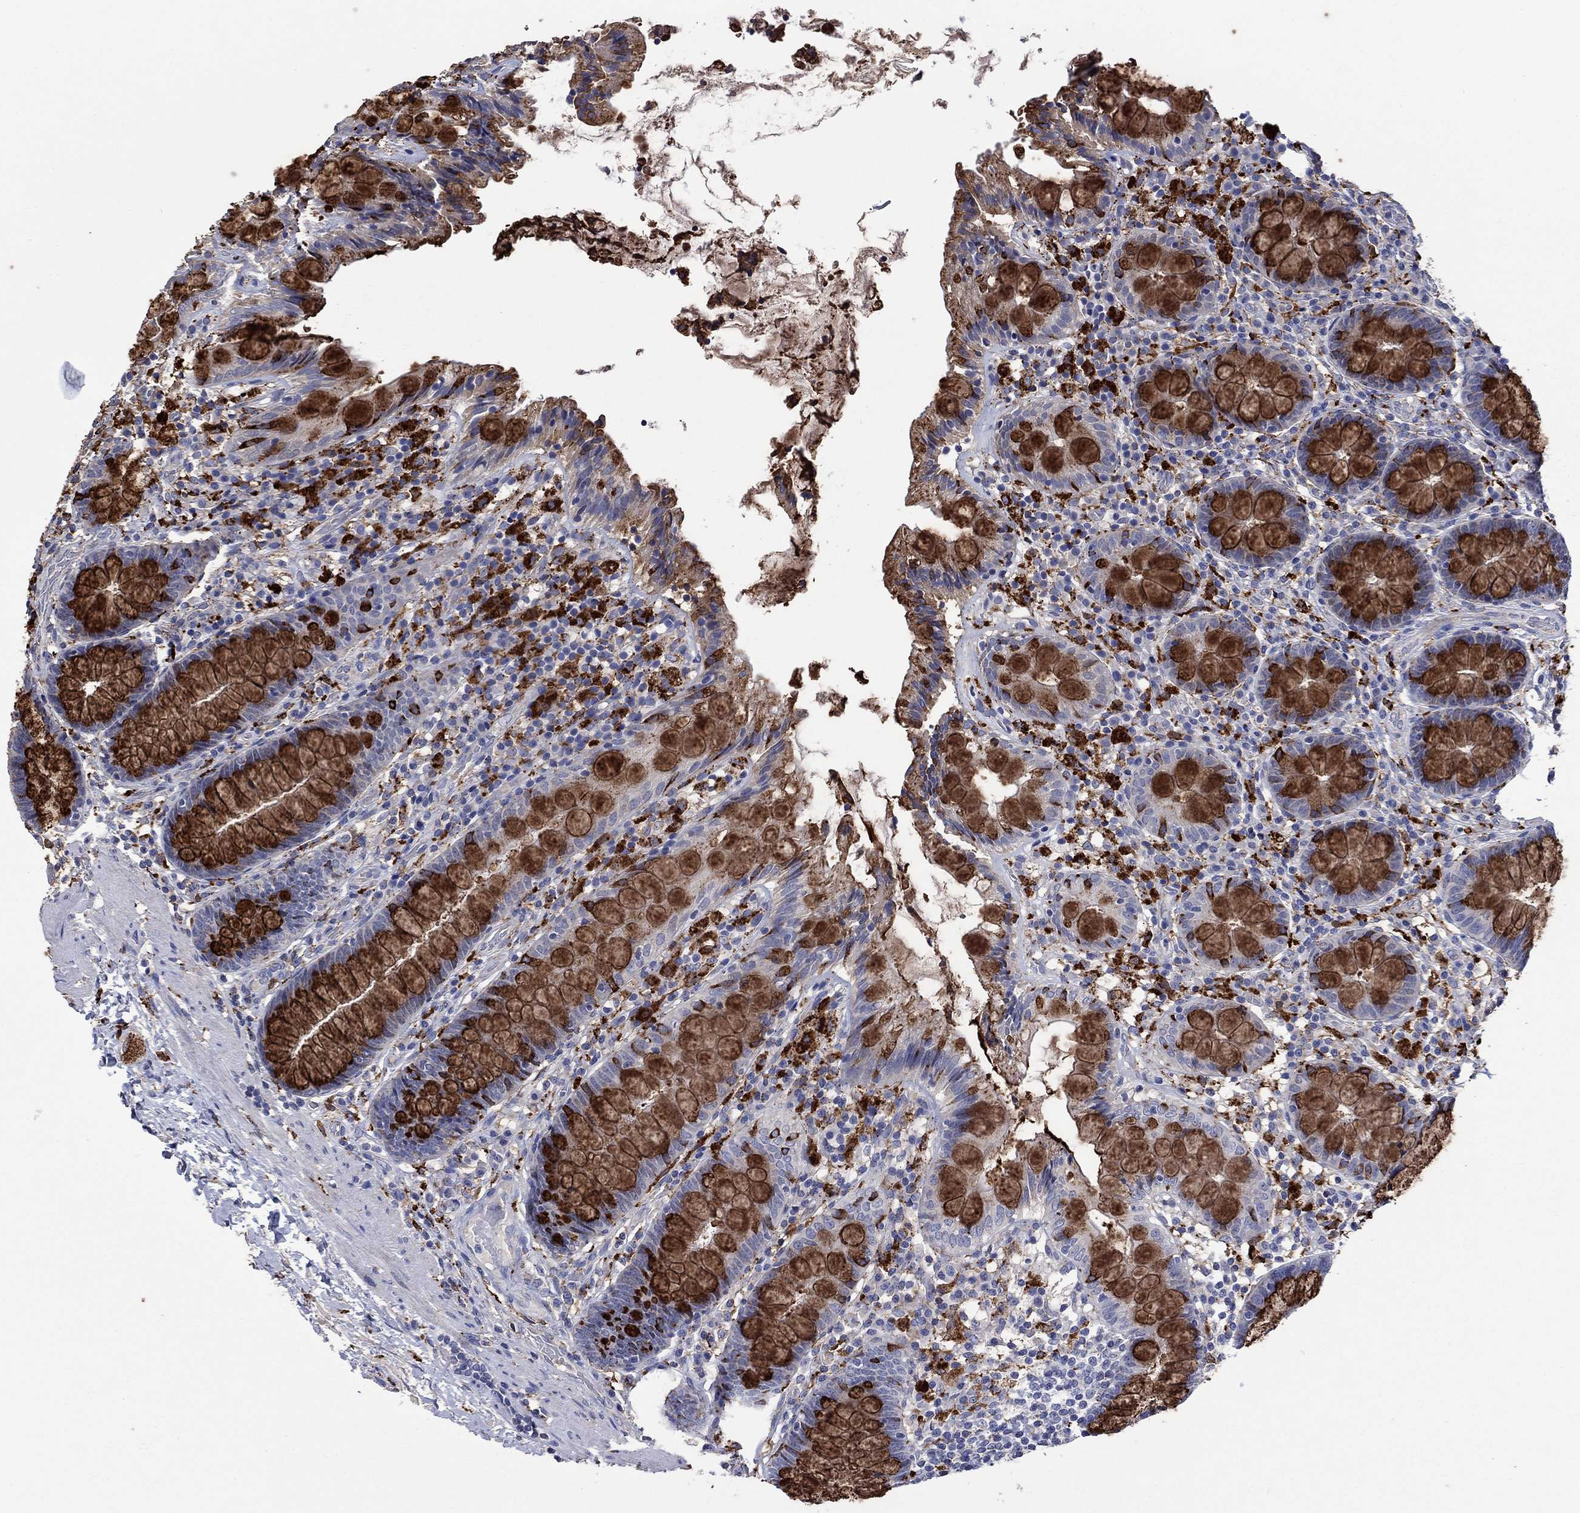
{"staining": {"intensity": "negative", "quantity": "none", "location": "none"}, "tissue": "colon", "cell_type": "Endothelial cells", "image_type": "normal", "snomed": [{"axis": "morphology", "description": "Normal tissue, NOS"}, {"axis": "topography", "description": "Colon"}], "caption": "Immunohistochemistry (IHC) histopathology image of benign colon: colon stained with DAB (3,3'-diaminobenzidine) demonstrates no significant protein expression in endothelial cells.", "gene": "CTSB", "patient": {"sex": "female", "age": 86}}